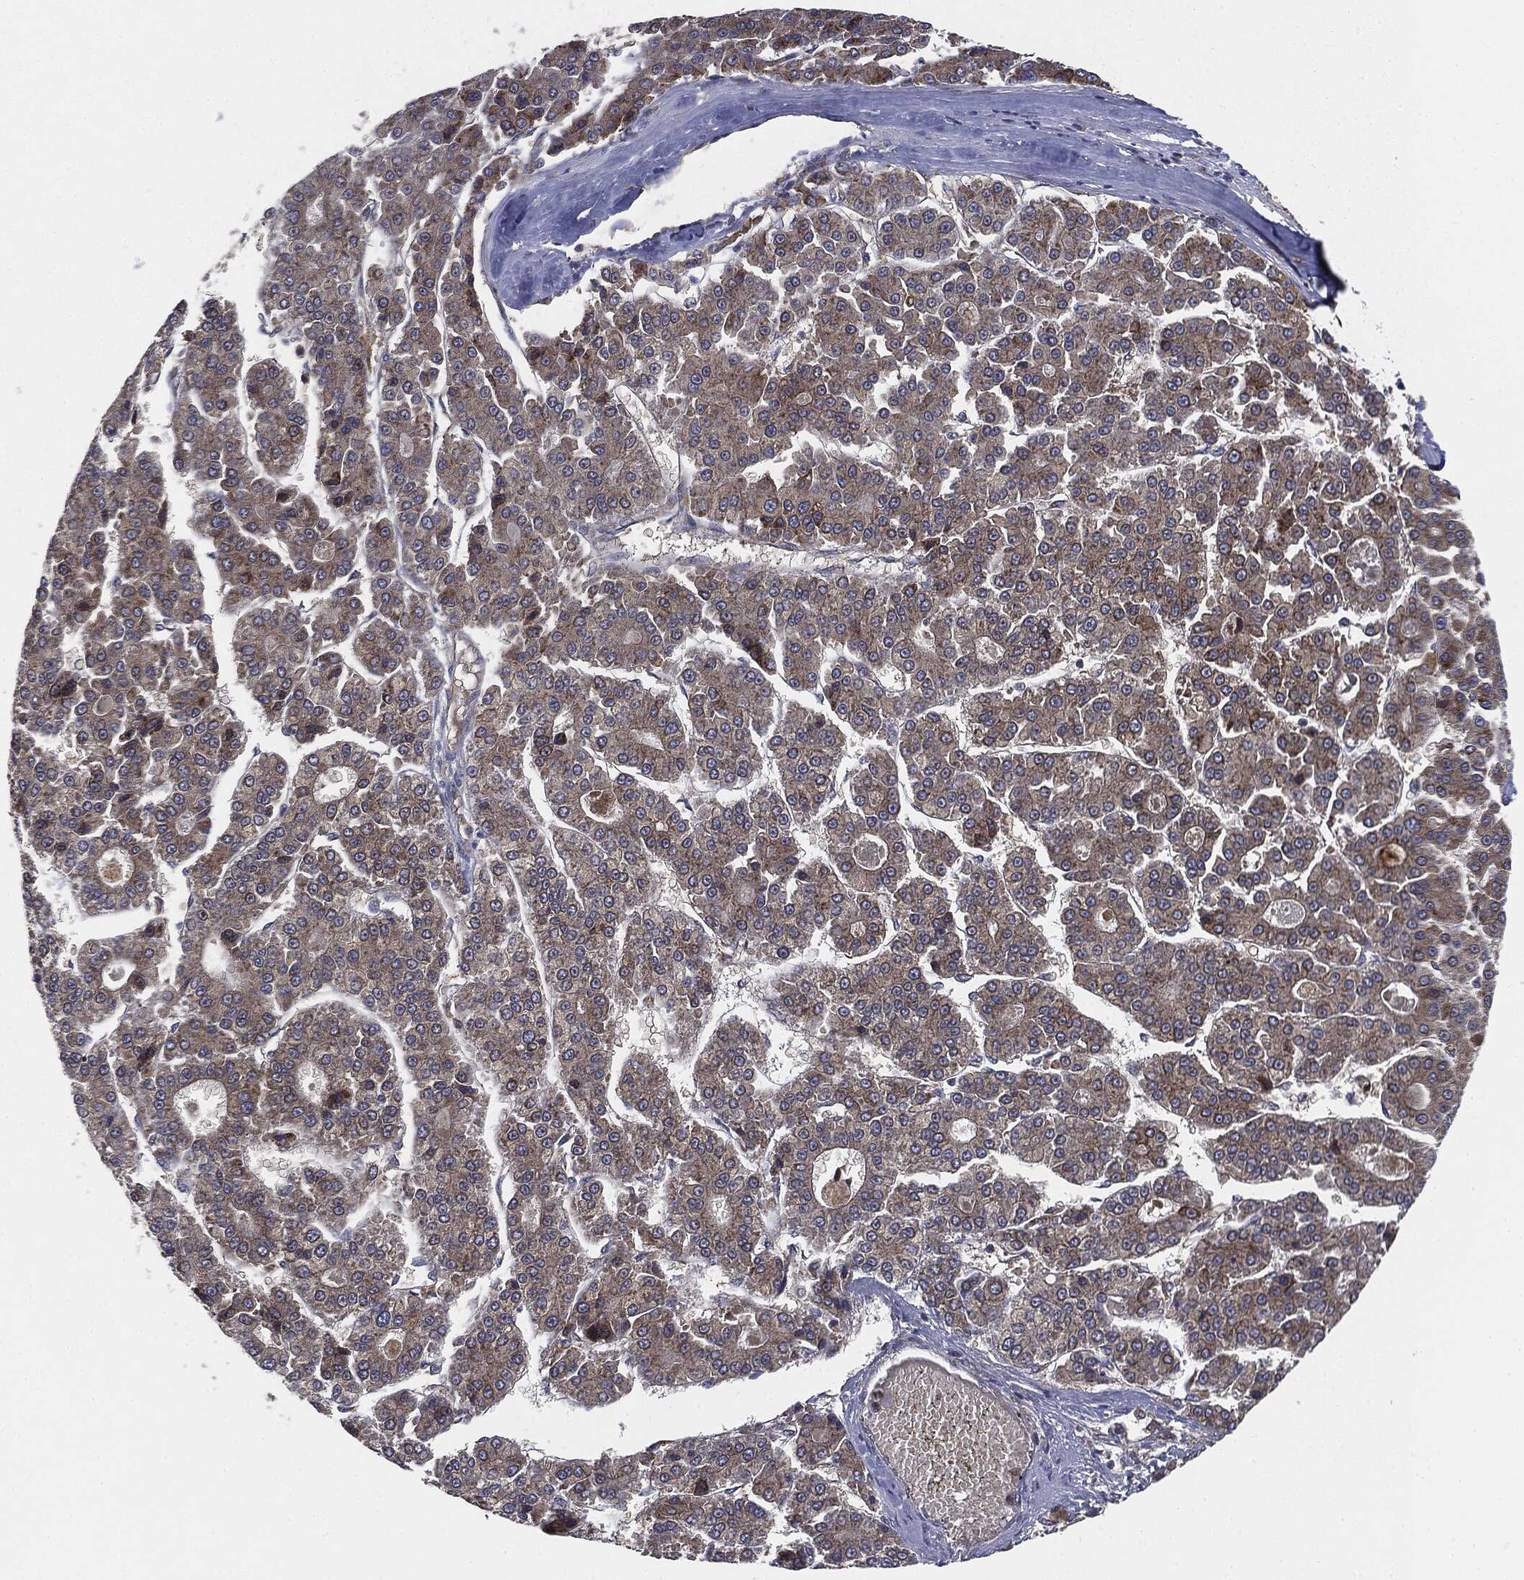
{"staining": {"intensity": "weak", "quantity": "<25%", "location": "cytoplasmic/membranous"}, "tissue": "liver cancer", "cell_type": "Tumor cells", "image_type": "cancer", "snomed": [{"axis": "morphology", "description": "Carcinoma, Hepatocellular, NOS"}, {"axis": "topography", "description": "Liver"}], "caption": "Human hepatocellular carcinoma (liver) stained for a protein using IHC demonstrates no staining in tumor cells.", "gene": "EIF2AK2", "patient": {"sex": "male", "age": 70}}